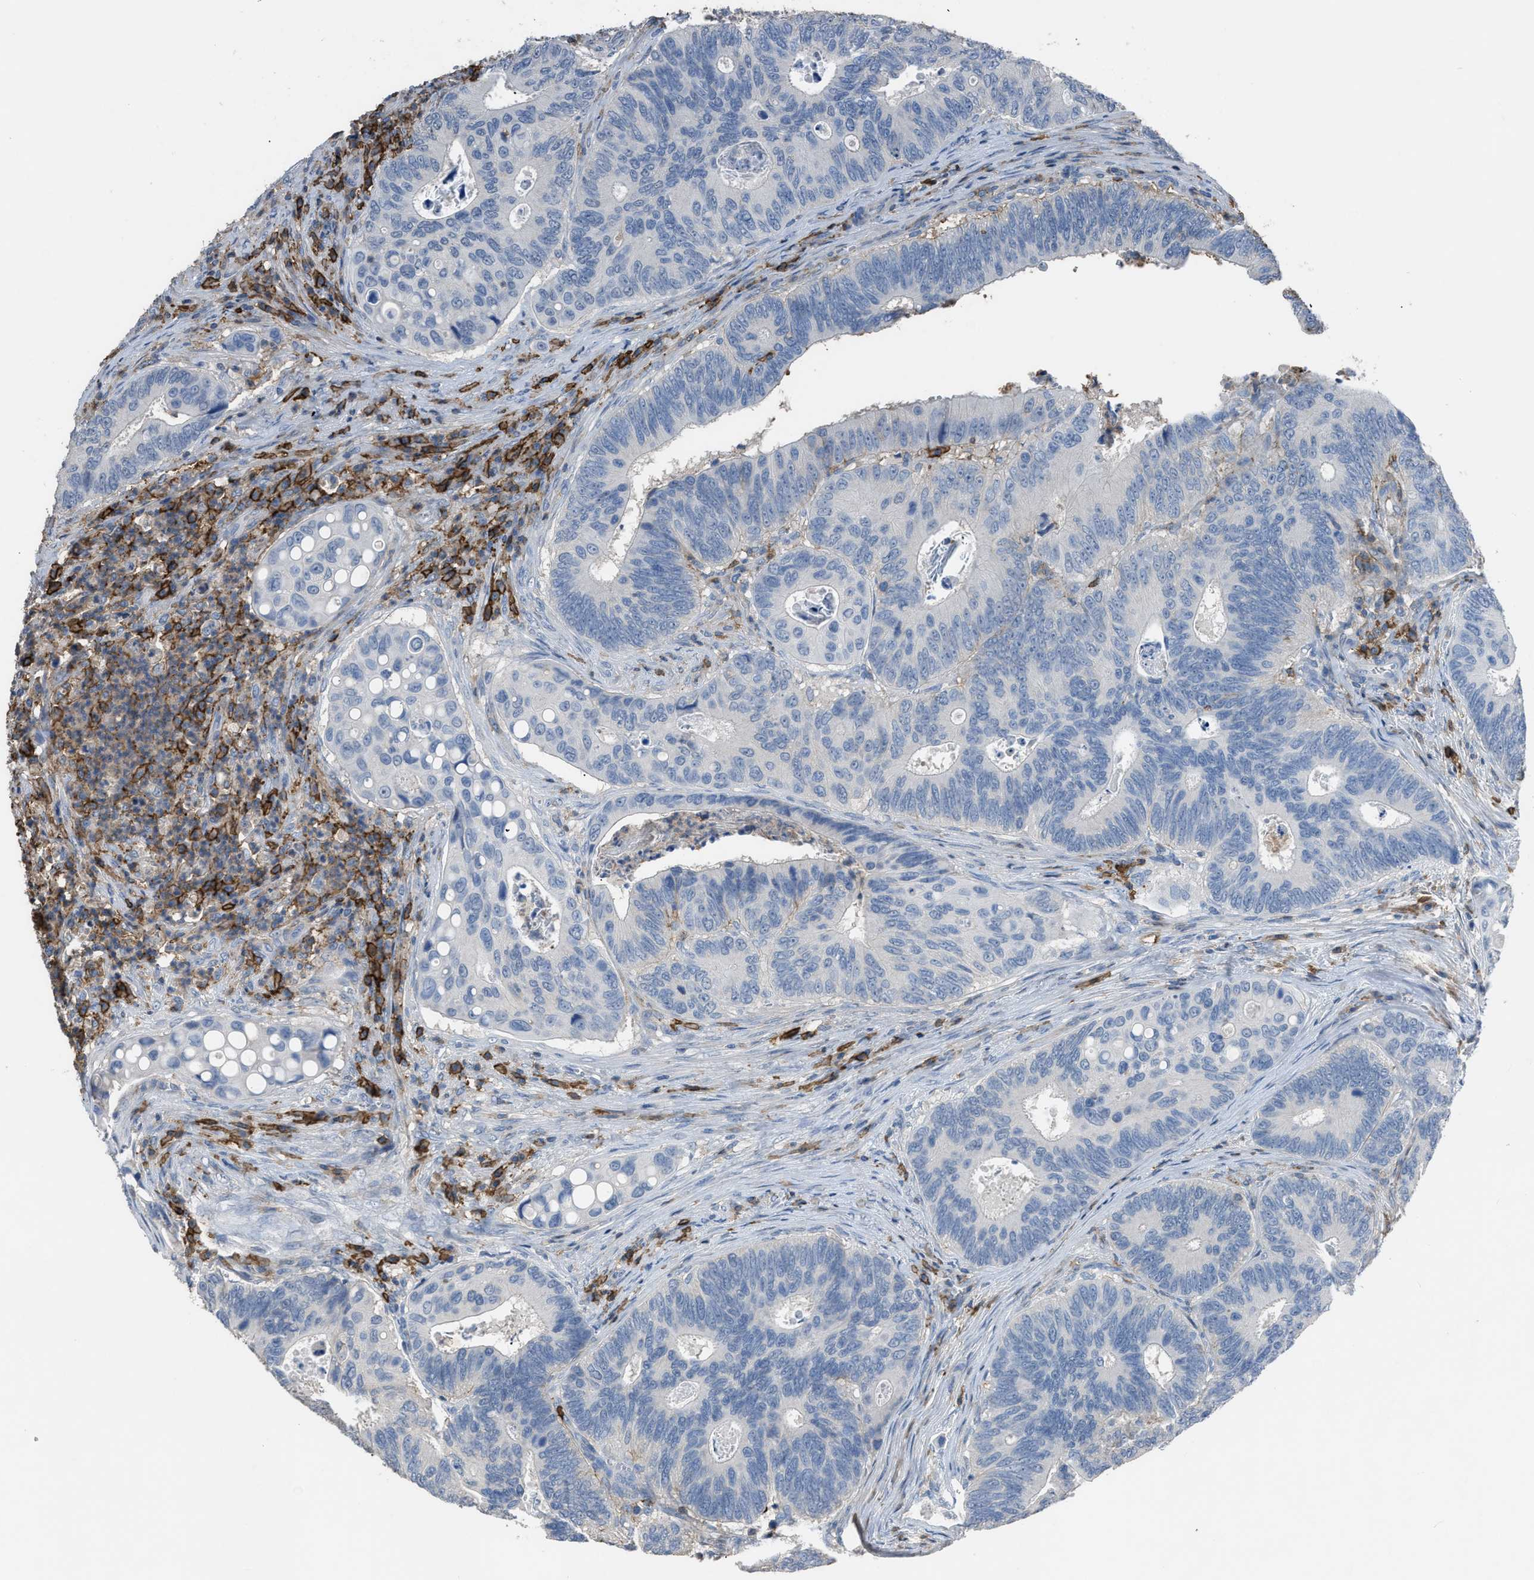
{"staining": {"intensity": "negative", "quantity": "none", "location": "none"}, "tissue": "colorectal cancer", "cell_type": "Tumor cells", "image_type": "cancer", "snomed": [{"axis": "morphology", "description": "Inflammation, NOS"}, {"axis": "morphology", "description": "Adenocarcinoma, NOS"}, {"axis": "topography", "description": "Colon"}], "caption": "The immunohistochemistry (IHC) image has no significant positivity in tumor cells of adenocarcinoma (colorectal) tissue.", "gene": "OR51E1", "patient": {"sex": "male", "age": 72}}